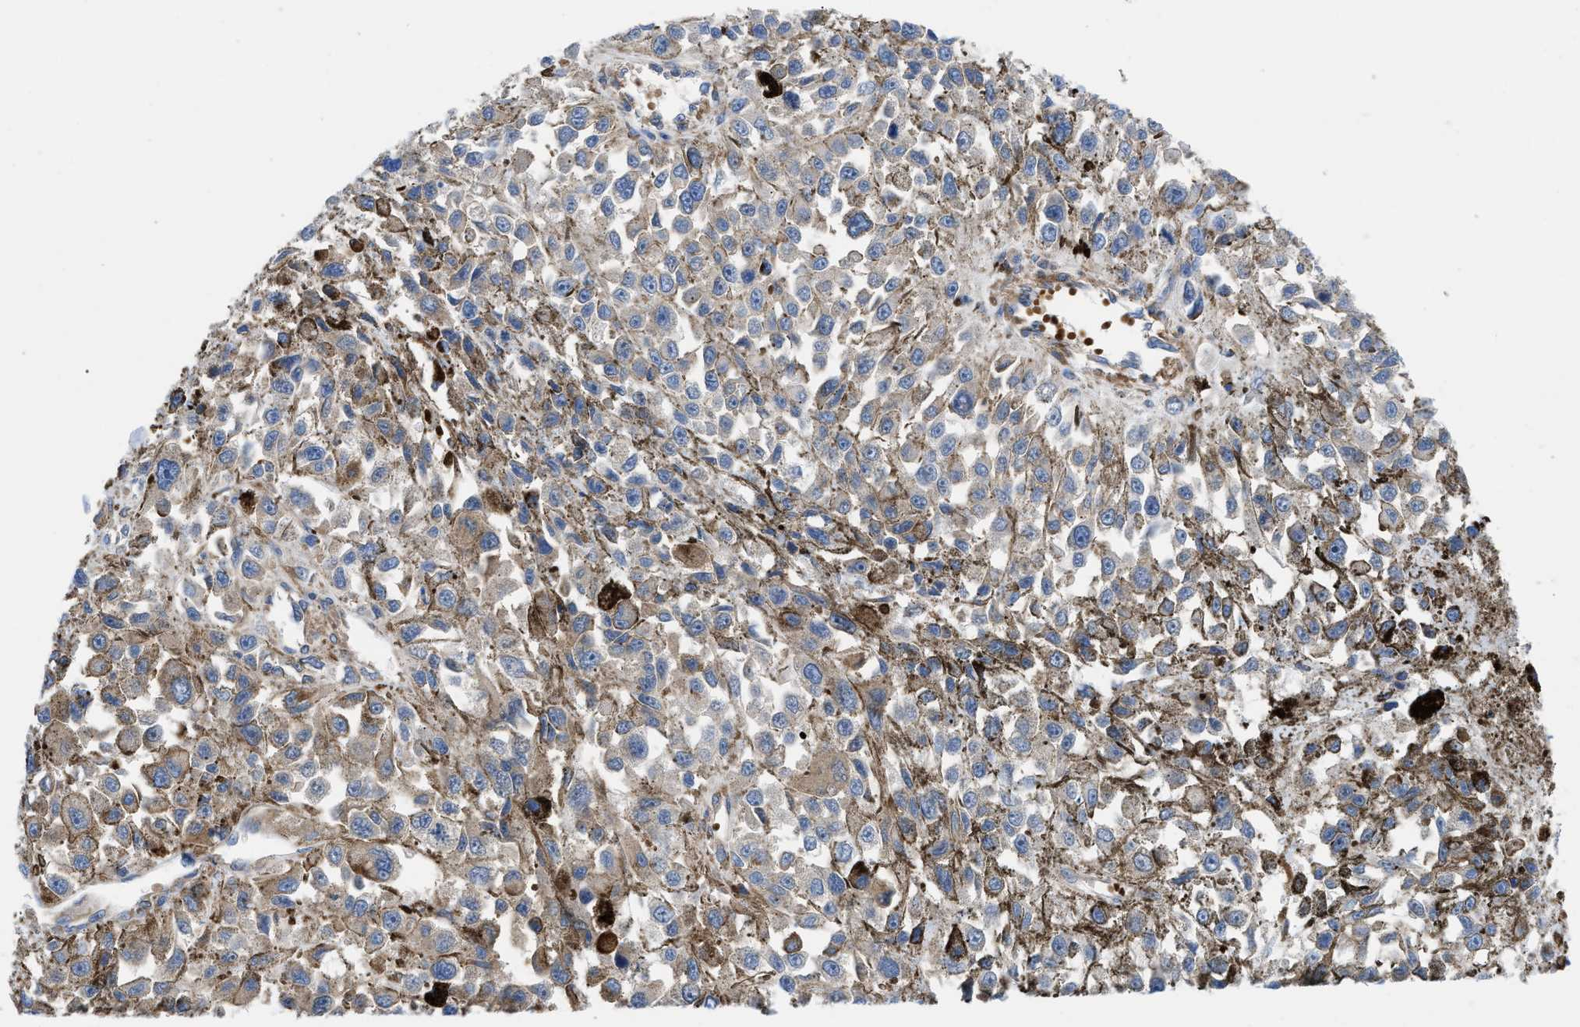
{"staining": {"intensity": "weak", "quantity": "25%-75%", "location": "cytoplasmic/membranous"}, "tissue": "melanoma", "cell_type": "Tumor cells", "image_type": "cancer", "snomed": [{"axis": "morphology", "description": "Malignant melanoma, Metastatic site"}, {"axis": "topography", "description": "Lymph node"}], "caption": "Tumor cells exhibit weak cytoplasmic/membranous staining in about 25%-75% of cells in malignant melanoma (metastatic site). The staining was performed using DAB, with brown indicating positive protein expression. Nuclei are stained blue with hematoxylin.", "gene": "HSPB8", "patient": {"sex": "male", "age": 59}}